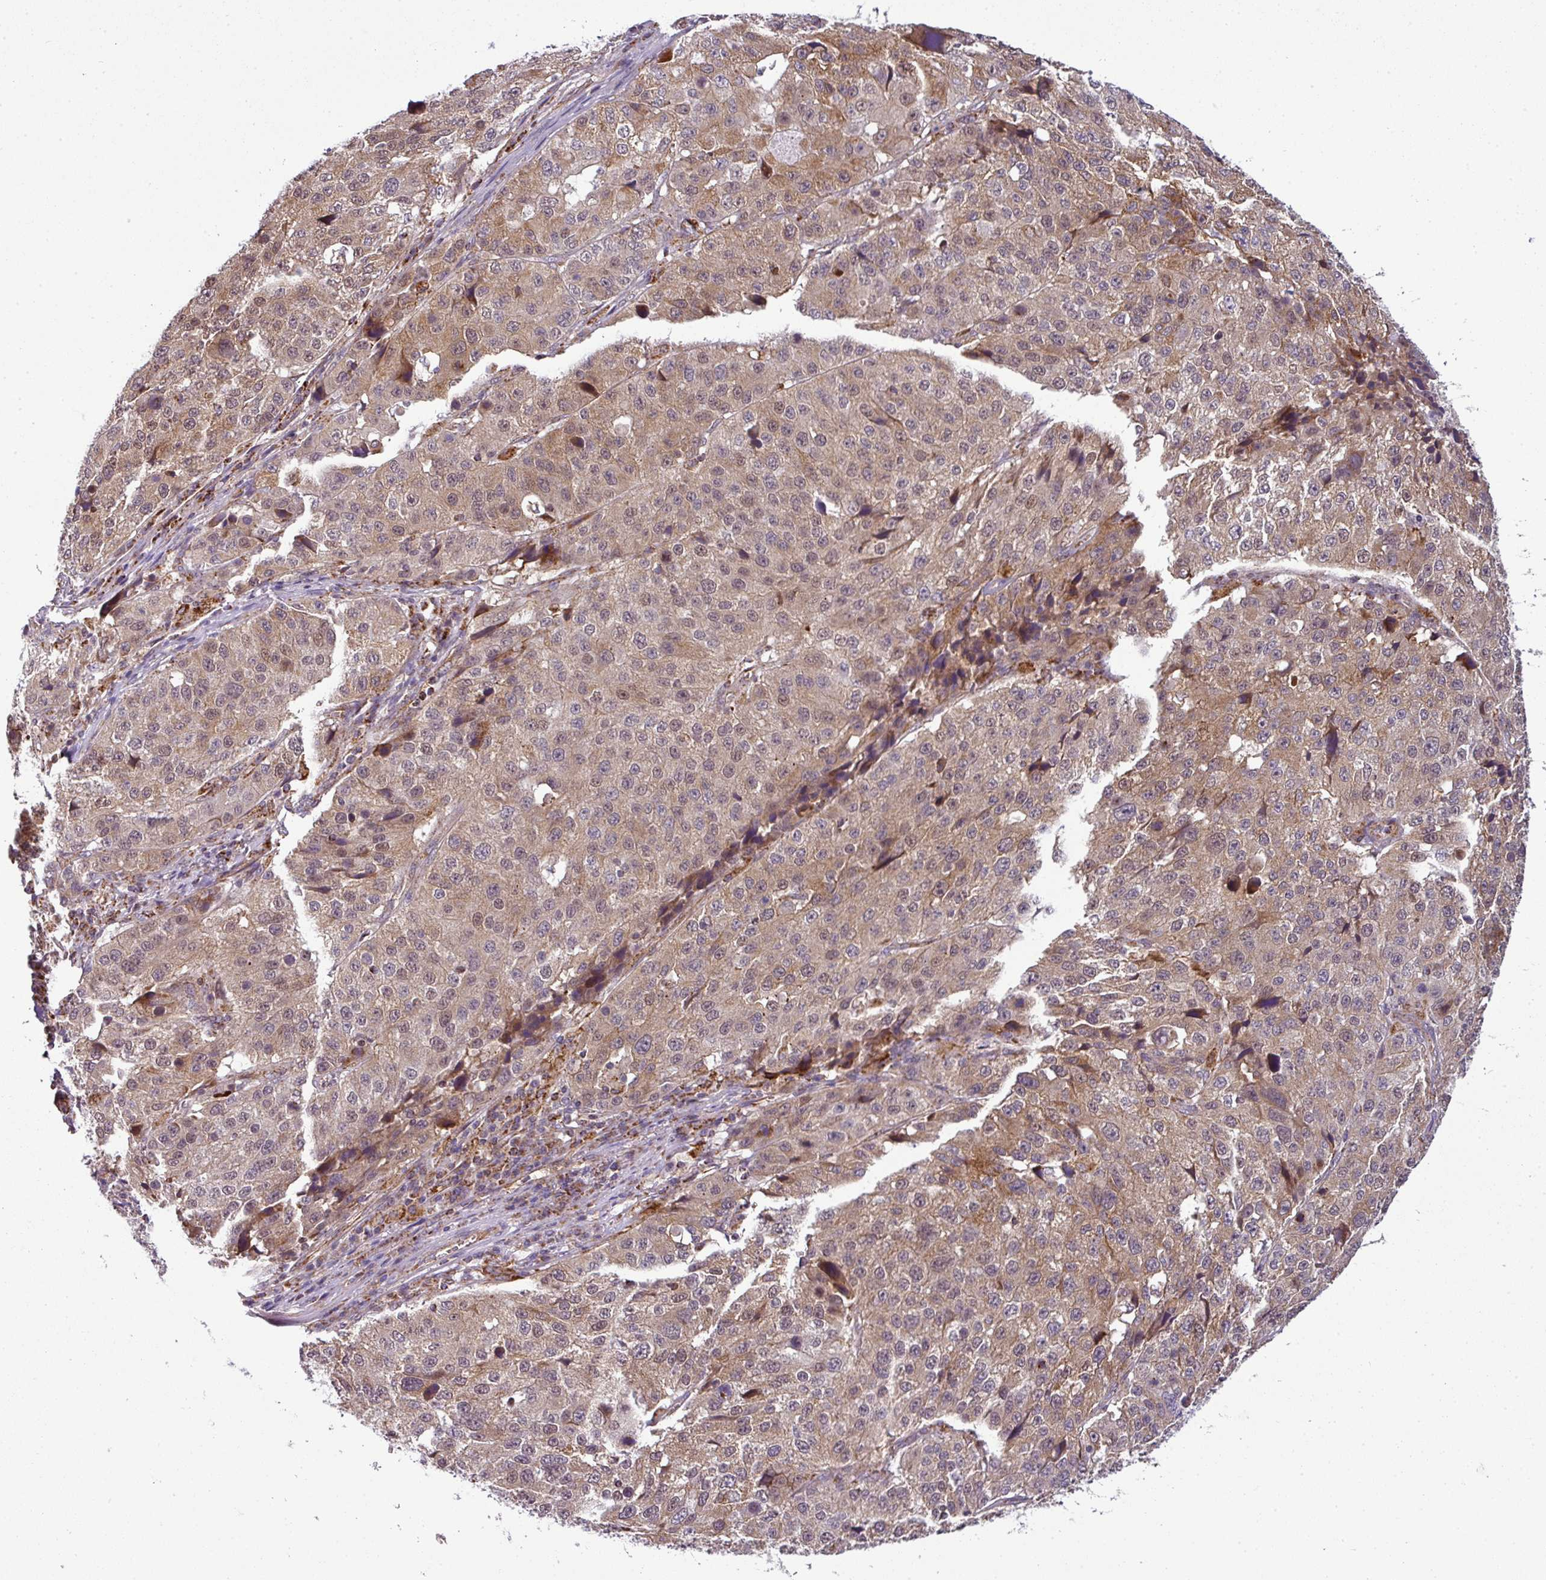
{"staining": {"intensity": "moderate", "quantity": "25%-75%", "location": "cytoplasmic/membranous,nuclear"}, "tissue": "stomach cancer", "cell_type": "Tumor cells", "image_type": "cancer", "snomed": [{"axis": "morphology", "description": "Adenocarcinoma, NOS"}, {"axis": "topography", "description": "Stomach"}], "caption": "A histopathology image of adenocarcinoma (stomach) stained for a protein demonstrates moderate cytoplasmic/membranous and nuclear brown staining in tumor cells. The staining is performed using DAB brown chromogen to label protein expression. The nuclei are counter-stained blue using hematoxylin.", "gene": "PRELID3B", "patient": {"sex": "male", "age": 71}}